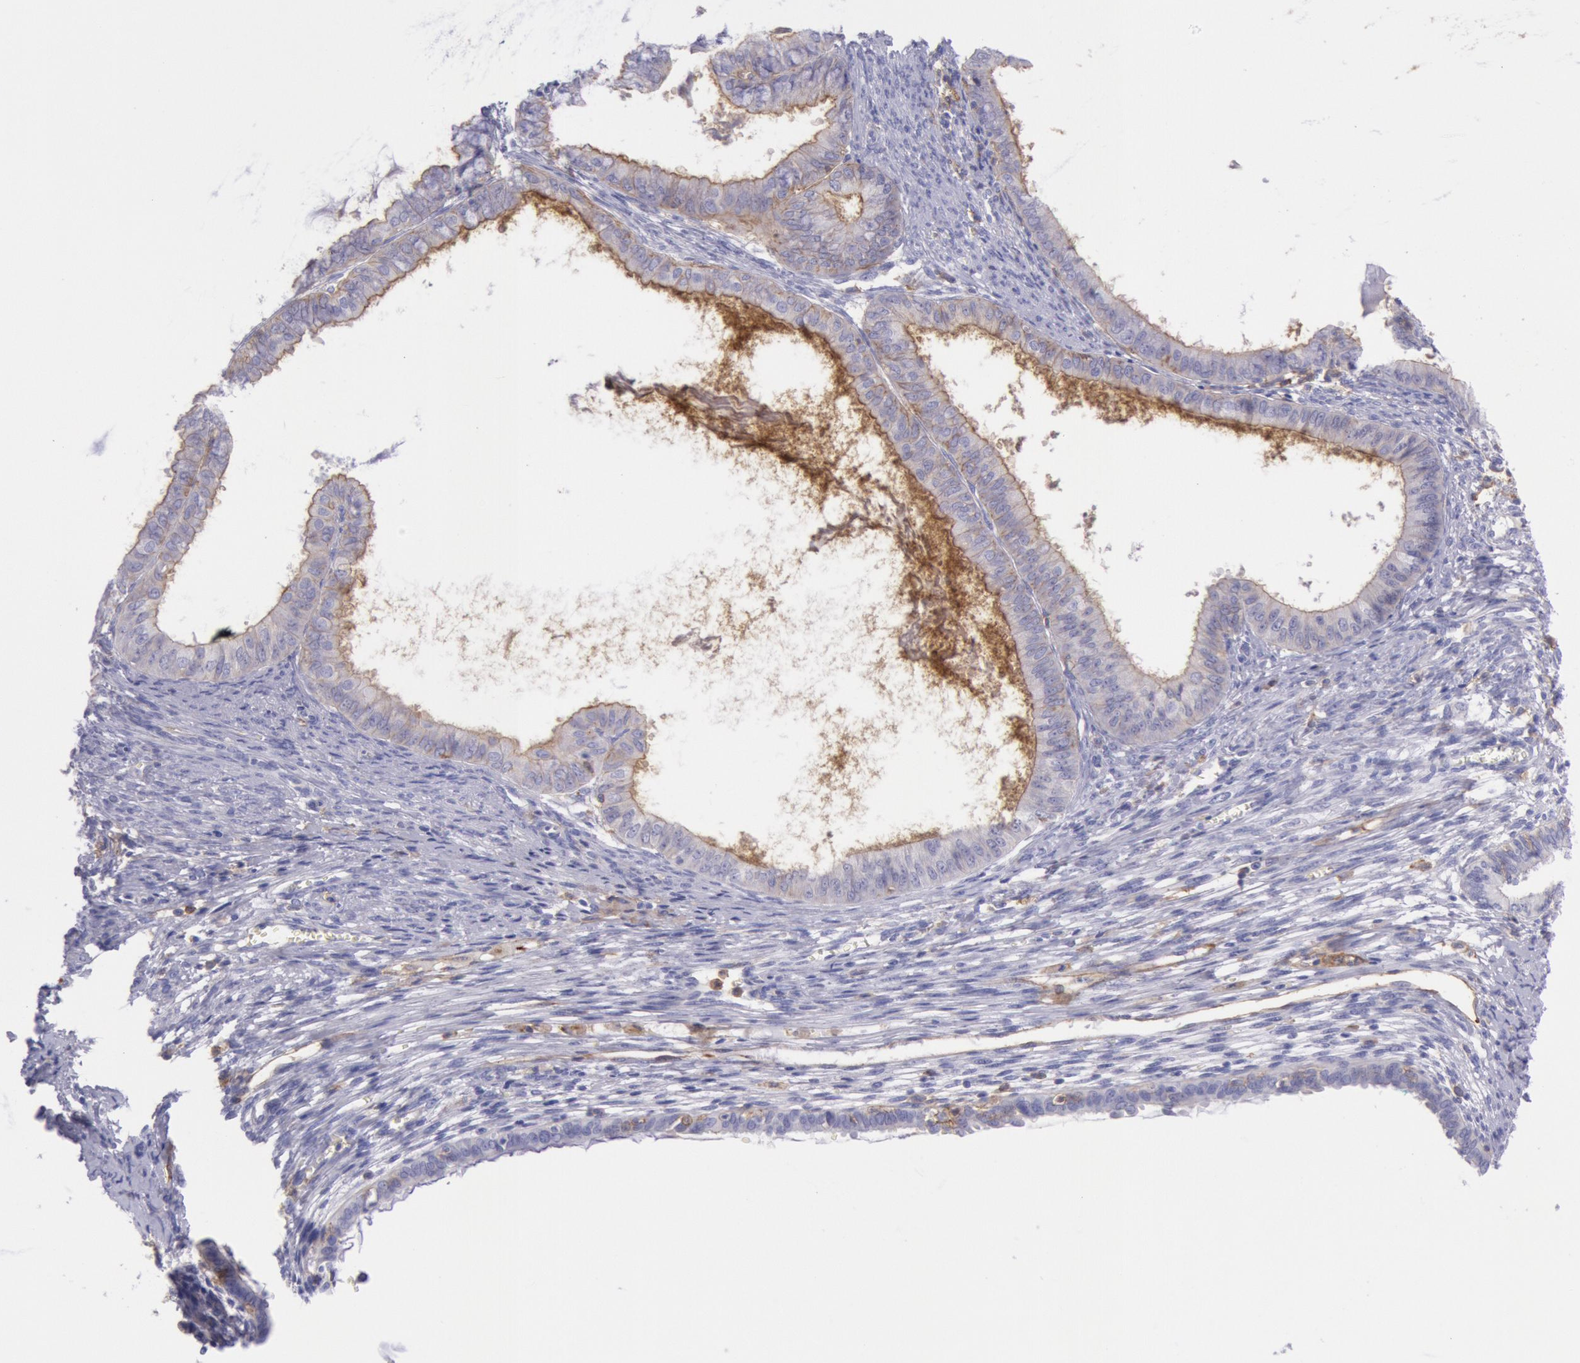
{"staining": {"intensity": "weak", "quantity": "<25%", "location": "cytoplasmic/membranous"}, "tissue": "endometrial cancer", "cell_type": "Tumor cells", "image_type": "cancer", "snomed": [{"axis": "morphology", "description": "Adenocarcinoma, NOS"}, {"axis": "topography", "description": "Endometrium"}], "caption": "DAB immunohistochemical staining of endometrial adenocarcinoma displays no significant positivity in tumor cells.", "gene": "LYN", "patient": {"sex": "female", "age": 76}}